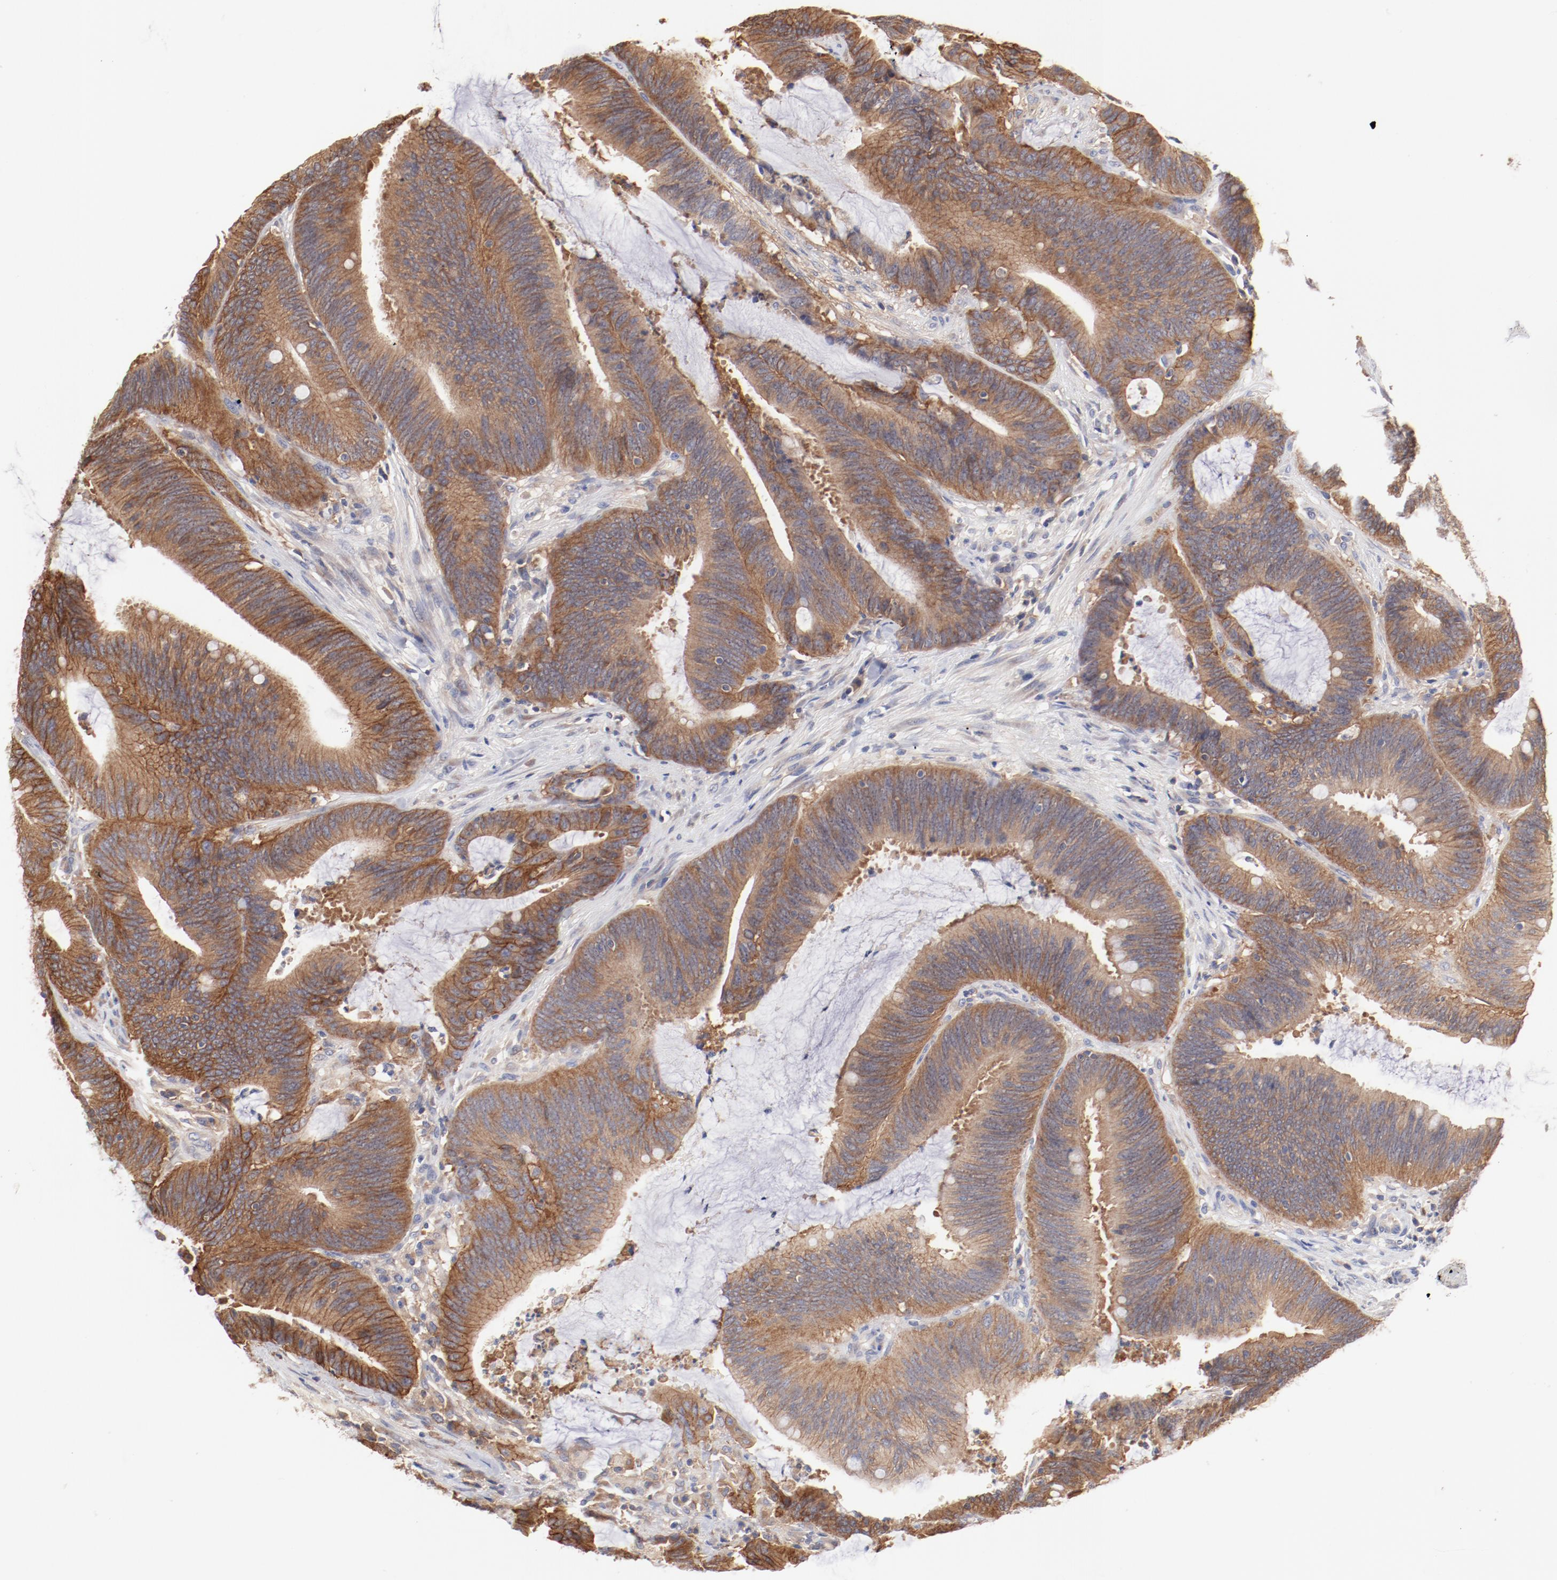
{"staining": {"intensity": "moderate", "quantity": ">75%", "location": "cytoplasmic/membranous"}, "tissue": "colorectal cancer", "cell_type": "Tumor cells", "image_type": "cancer", "snomed": [{"axis": "morphology", "description": "Adenocarcinoma, NOS"}, {"axis": "topography", "description": "Rectum"}], "caption": "IHC staining of adenocarcinoma (colorectal), which demonstrates medium levels of moderate cytoplasmic/membranous positivity in about >75% of tumor cells indicating moderate cytoplasmic/membranous protein expression. The staining was performed using DAB (brown) for protein detection and nuclei were counterstained in hematoxylin (blue).", "gene": "SETD3", "patient": {"sex": "female", "age": 66}}